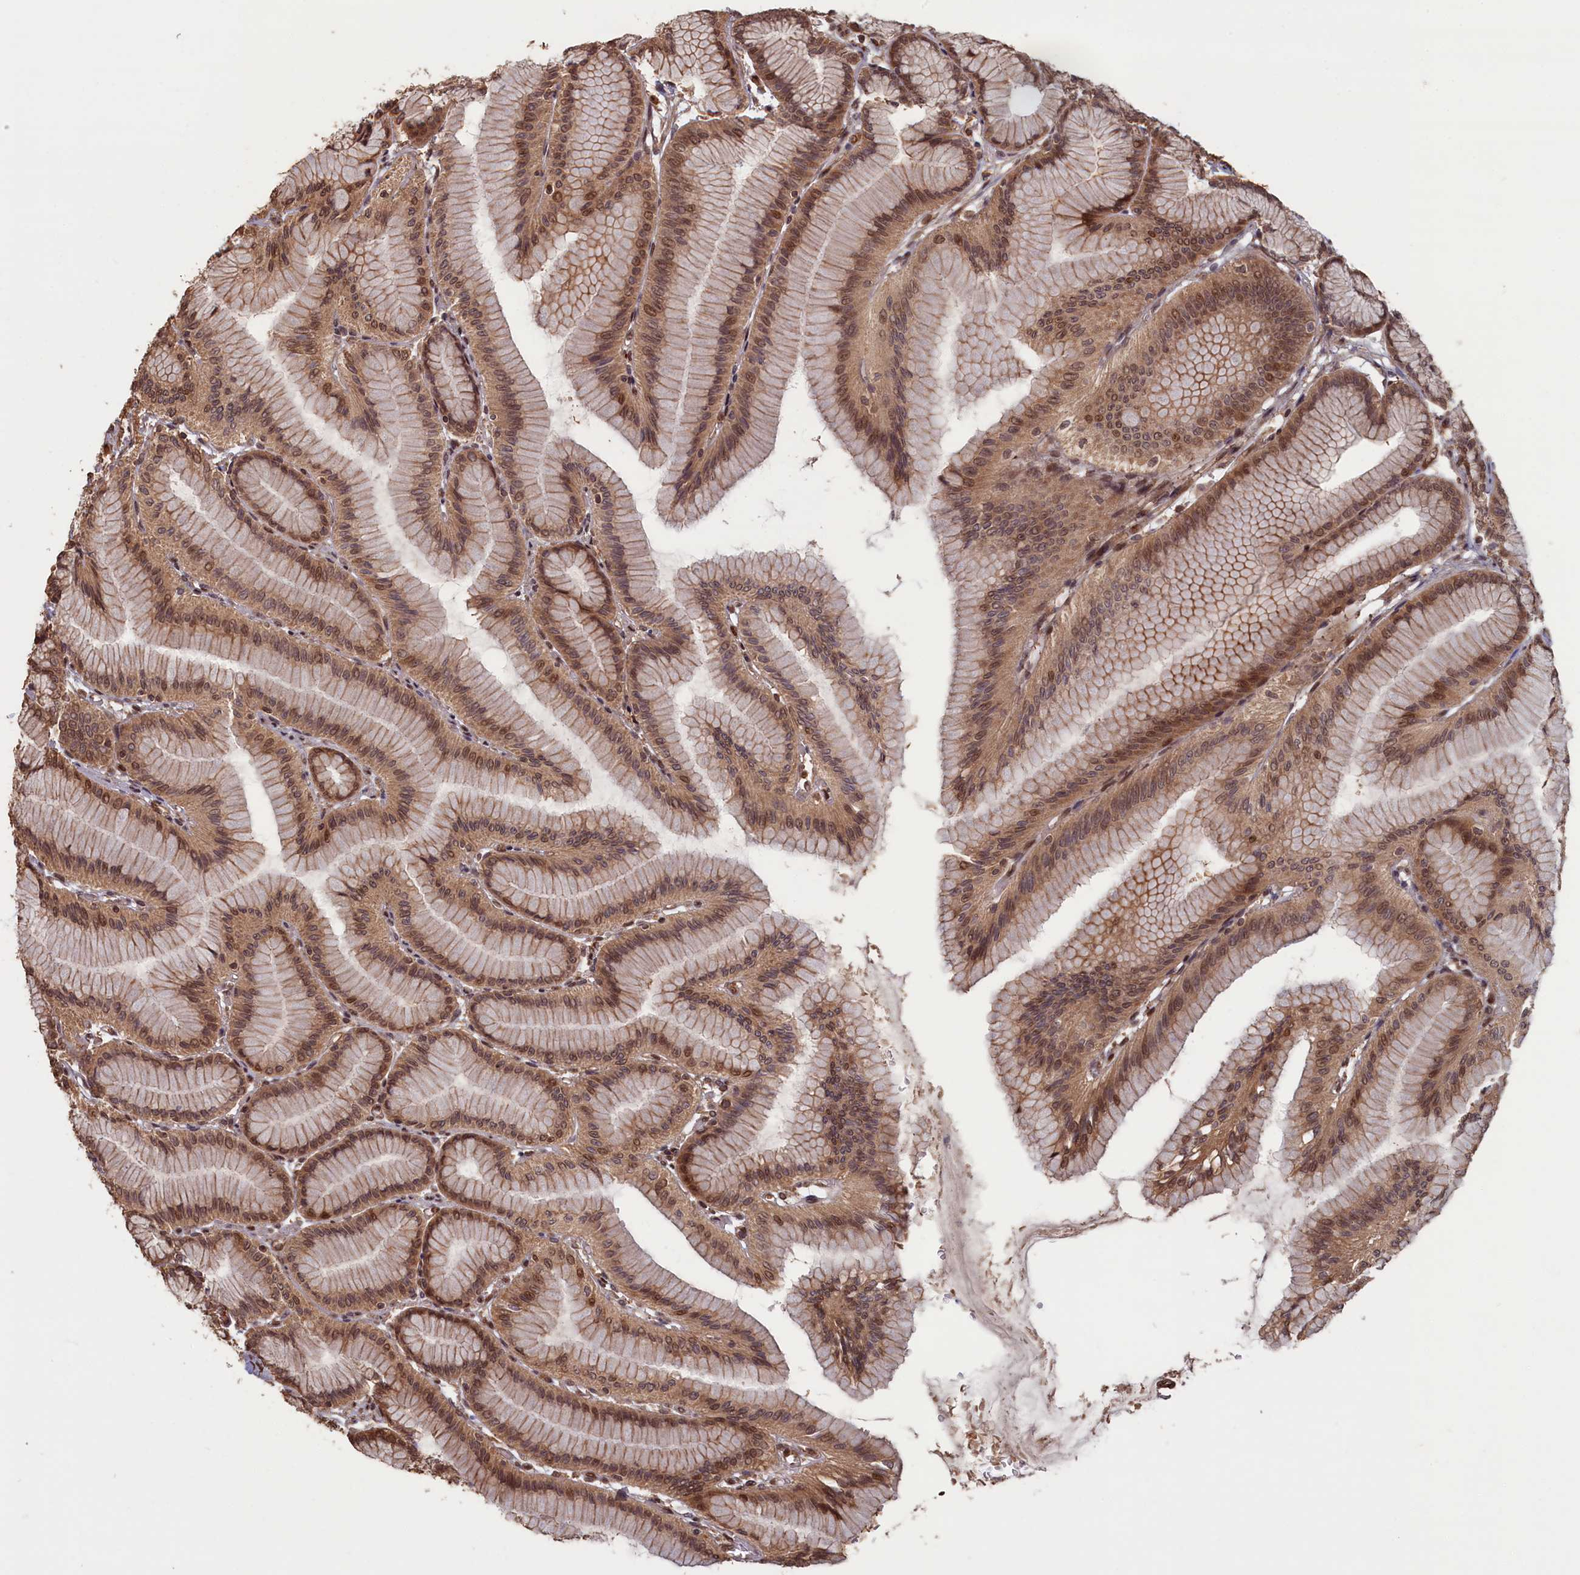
{"staining": {"intensity": "moderate", "quantity": ">75%", "location": "cytoplasmic/membranous,nuclear"}, "tissue": "stomach", "cell_type": "Glandular cells", "image_type": "normal", "snomed": [{"axis": "morphology", "description": "Normal tissue, NOS"}, {"axis": "morphology", "description": "Adenocarcinoma, NOS"}, {"axis": "morphology", "description": "Adenocarcinoma, High grade"}, {"axis": "topography", "description": "Stomach, upper"}, {"axis": "topography", "description": "Stomach"}], "caption": "Immunohistochemistry (IHC) micrograph of unremarkable stomach: stomach stained using immunohistochemistry shows medium levels of moderate protein expression localized specifically in the cytoplasmic/membranous,nuclear of glandular cells, appearing as a cytoplasmic/membranous,nuclear brown color.", "gene": "HIF3A", "patient": {"sex": "female", "age": 65}}